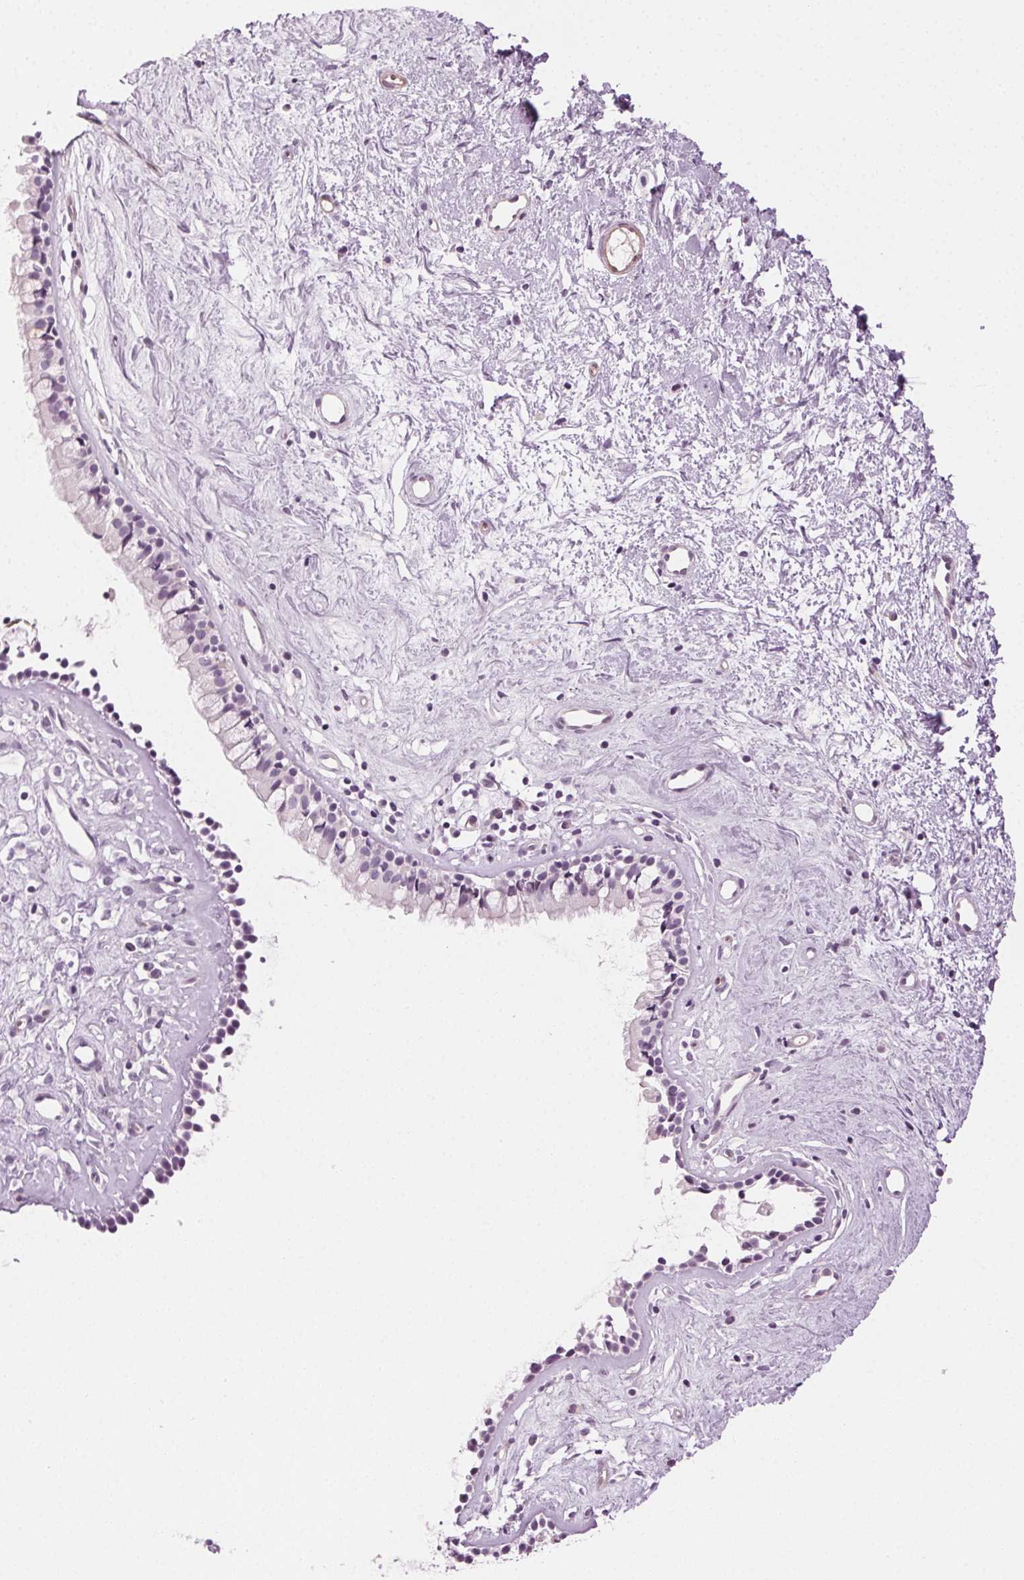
{"staining": {"intensity": "negative", "quantity": "none", "location": "none"}, "tissue": "nasopharynx", "cell_type": "Respiratory epithelial cells", "image_type": "normal", "snomed": [{"axis": "morphology", "description": "Normal tissue, NOS"}, {"axis": "topography", "description": "Nasopharynx"}], "caption": "Immunohistochemical staining of normal nasopharynx reveals no significant expression in respiratory epithelial cells. The staining was performed using DAB (3,3'-diaminobenzidine) to visualize the protein expression in brown, while the nuclei were stained in blue with hematoxylin (Magnification: 20x).", "gene": "AIF1L", "patient": {"sex": "female", "age": 52}}